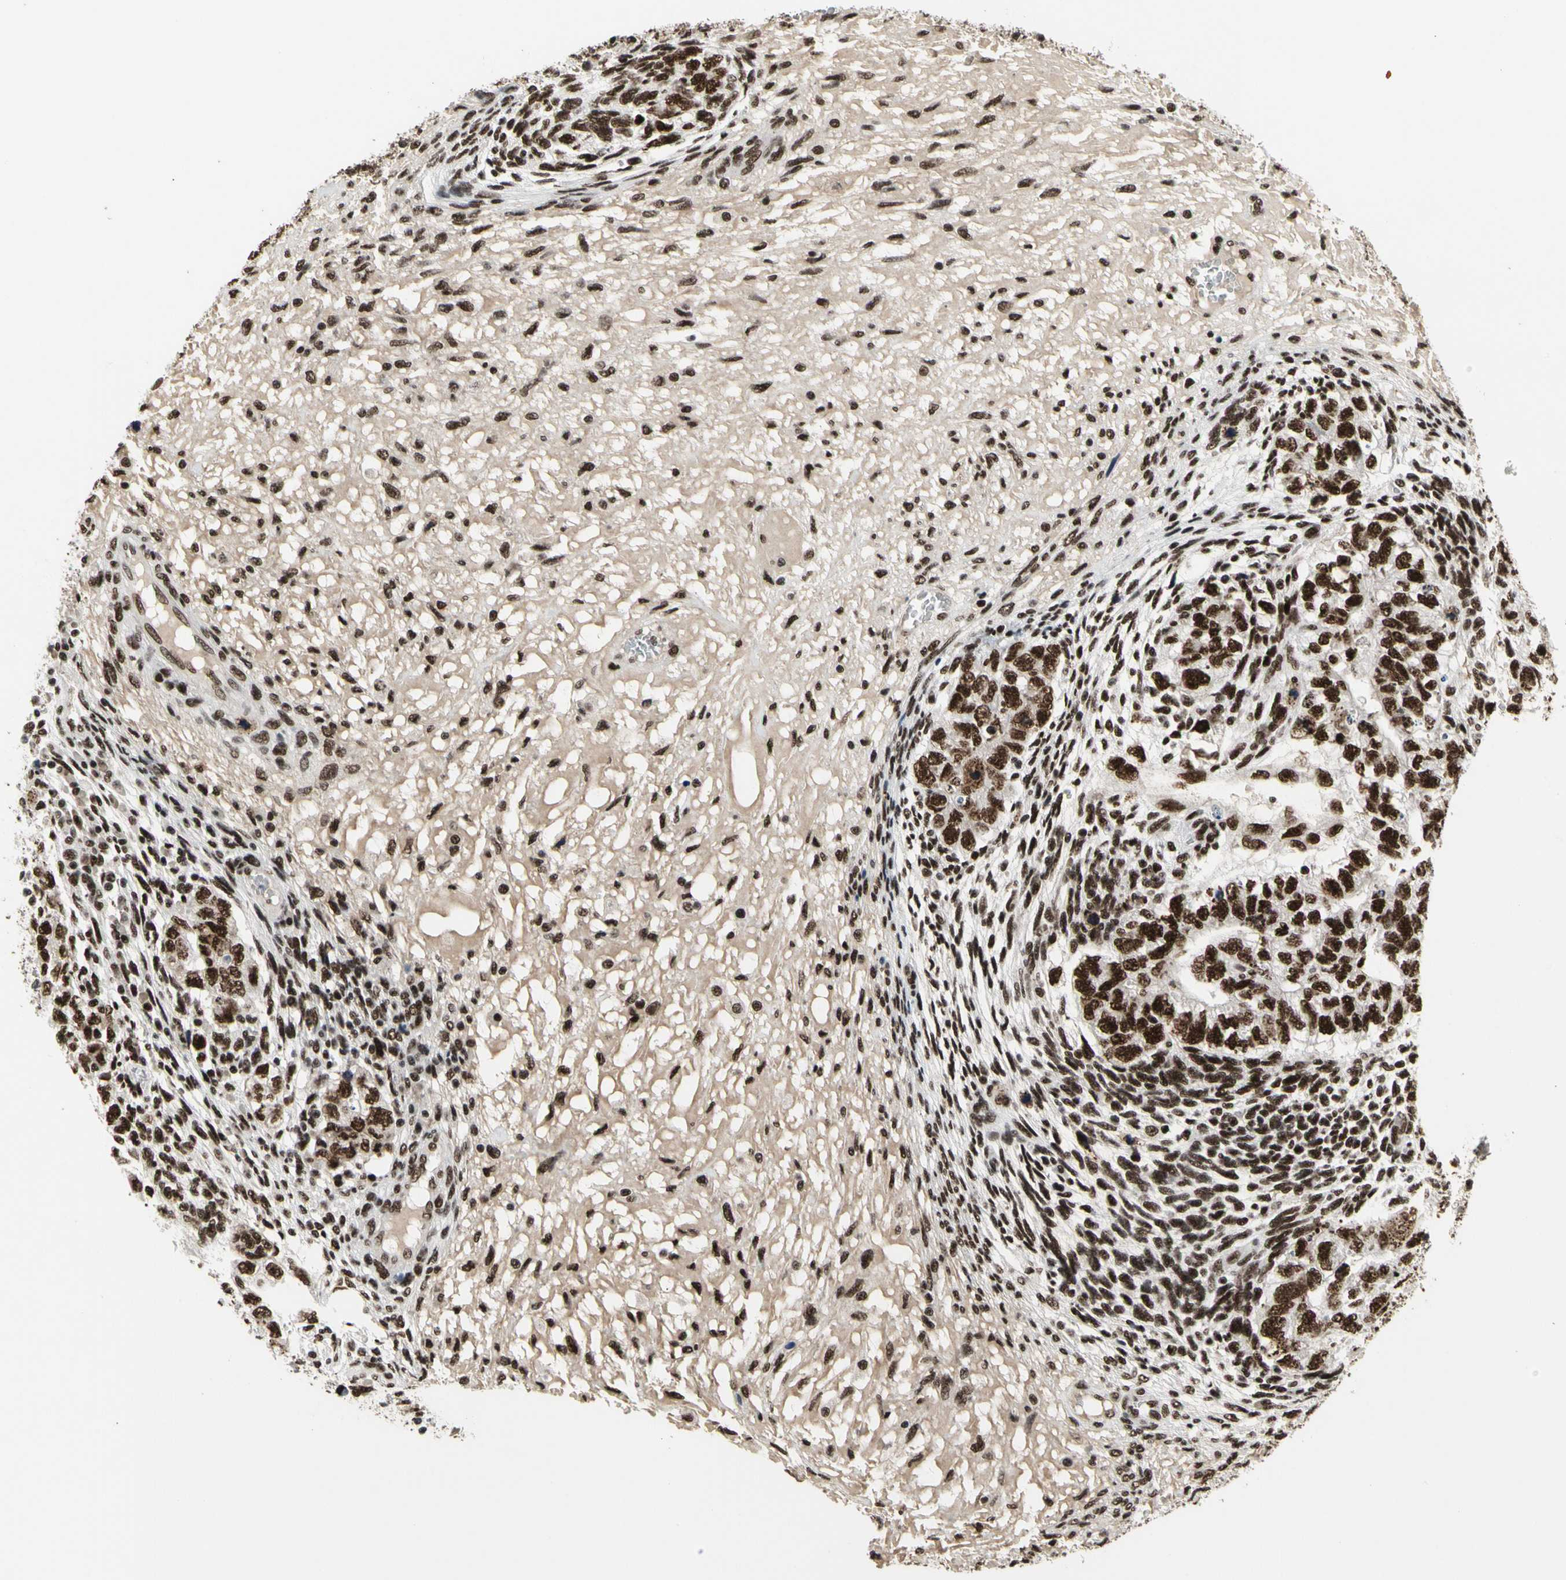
{"staining": {"intensity": "strong", "quantity": ">75%", "location": "nuclear"}, "tissue": "testis cancer", "cell_type": "Tumor cells", "image_type": "cancer", "snomed": [{"axis": "morphology", "description": "Normal tissue, NOS"}, {"axis": "morphology", "description": "Carcinoma, Embryonal, NOS"}, {"axis": "topography", "description": "Testis"}], "caption": "Strong nuclear staining for a protein is present in about >75% of tumor cells of testis cancer using immunohistochemistry (IHC).", "gene": "SRSF11", "patient": {"sex": "male", "age": 36}}